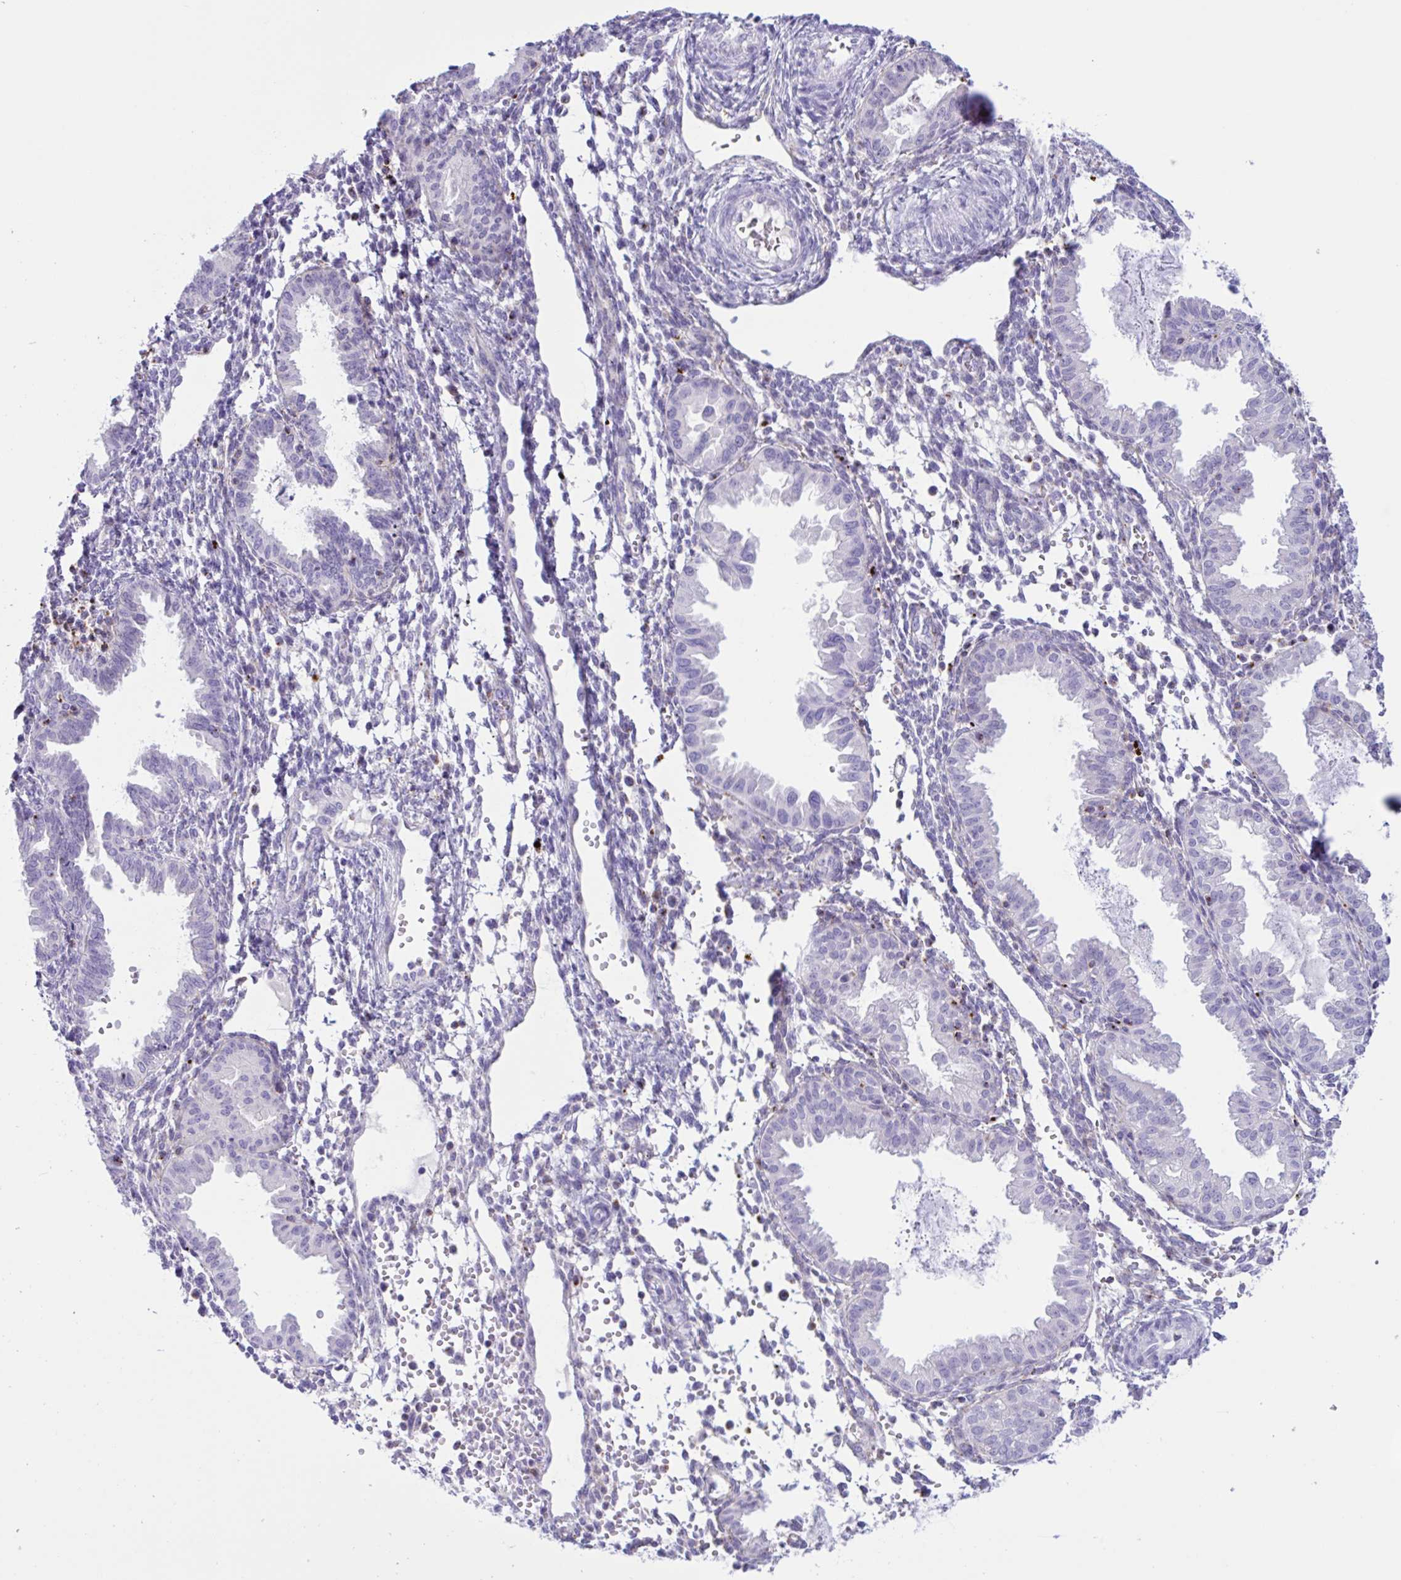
{"staining": {"intensity": "negative", "quantity": "none", "location": "none"}, "tissue": "endometrium", "cell_type": "Cells in endometrial stroma", "image_type": "normal", "snomed": [{"axis": "morphology", "description": "Normal tissue, NOS"}, {"axis": "topography", "description": "Endometrium"}], "caption": "The micrograph demonstrates no staining of cells in endometrial stroma in normal endometrium. (IHC, brightfield microscopy, high magnification).", "gene": "XCL1", "patient": {"sex": "female", "age": 33}}